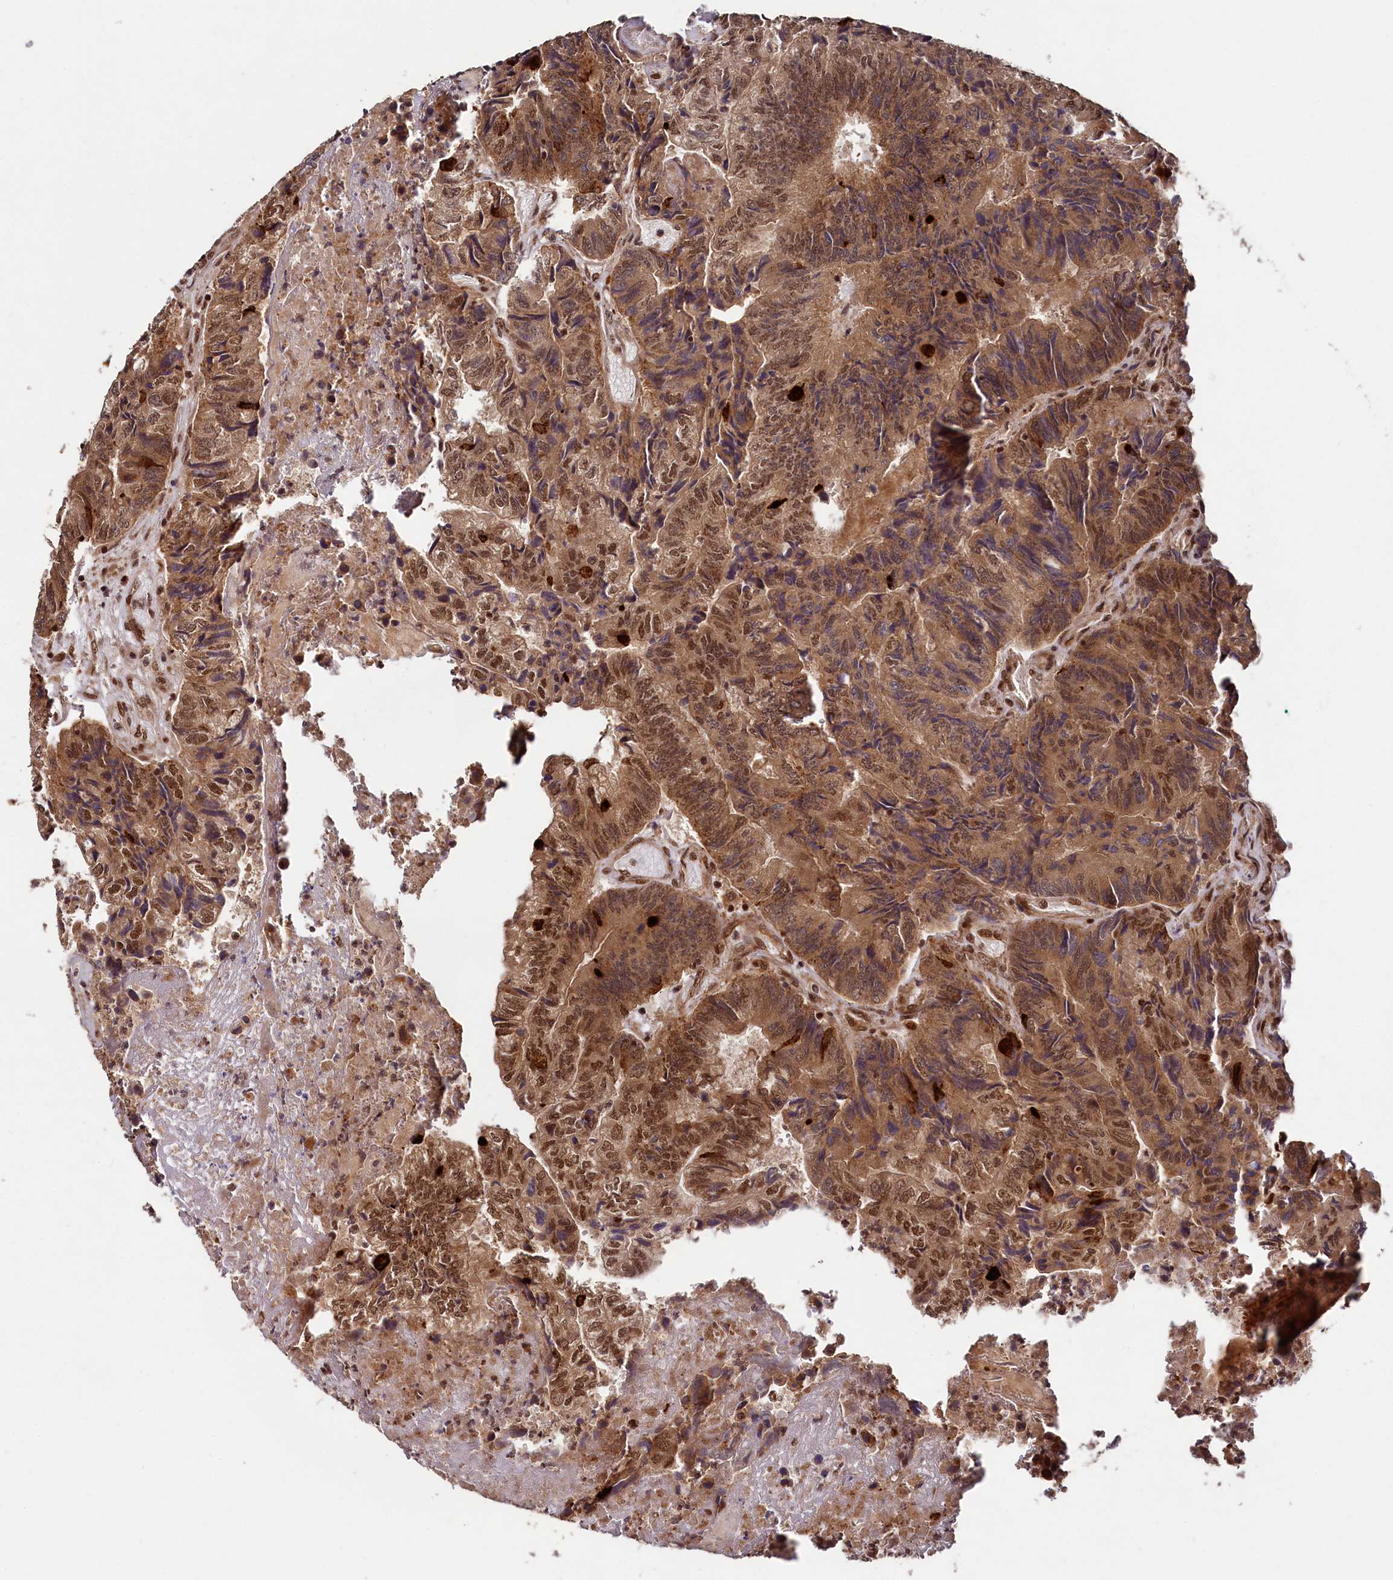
{"staining": {"intensity": "moderate", "quantity": ">75%", "location": "cytoplasmic/membranous,nuclear"}, "tissue": "colorectal cancer", "cell_type": "Tumor cells", "image_type": "cancer", "snomed": [{"axis": "morphology", "description": "Adenocarcinoma, NOS"}, {"axis": "topography", "description": "Colon"}], "caption": "A brown stain highlights moderate cytoplasmic/membranous and nuclear positivity of a protein in human colorectal cancer tumor cells.", "gene": "TRIM23", "patient": {"sex": "female", "age": 67}}